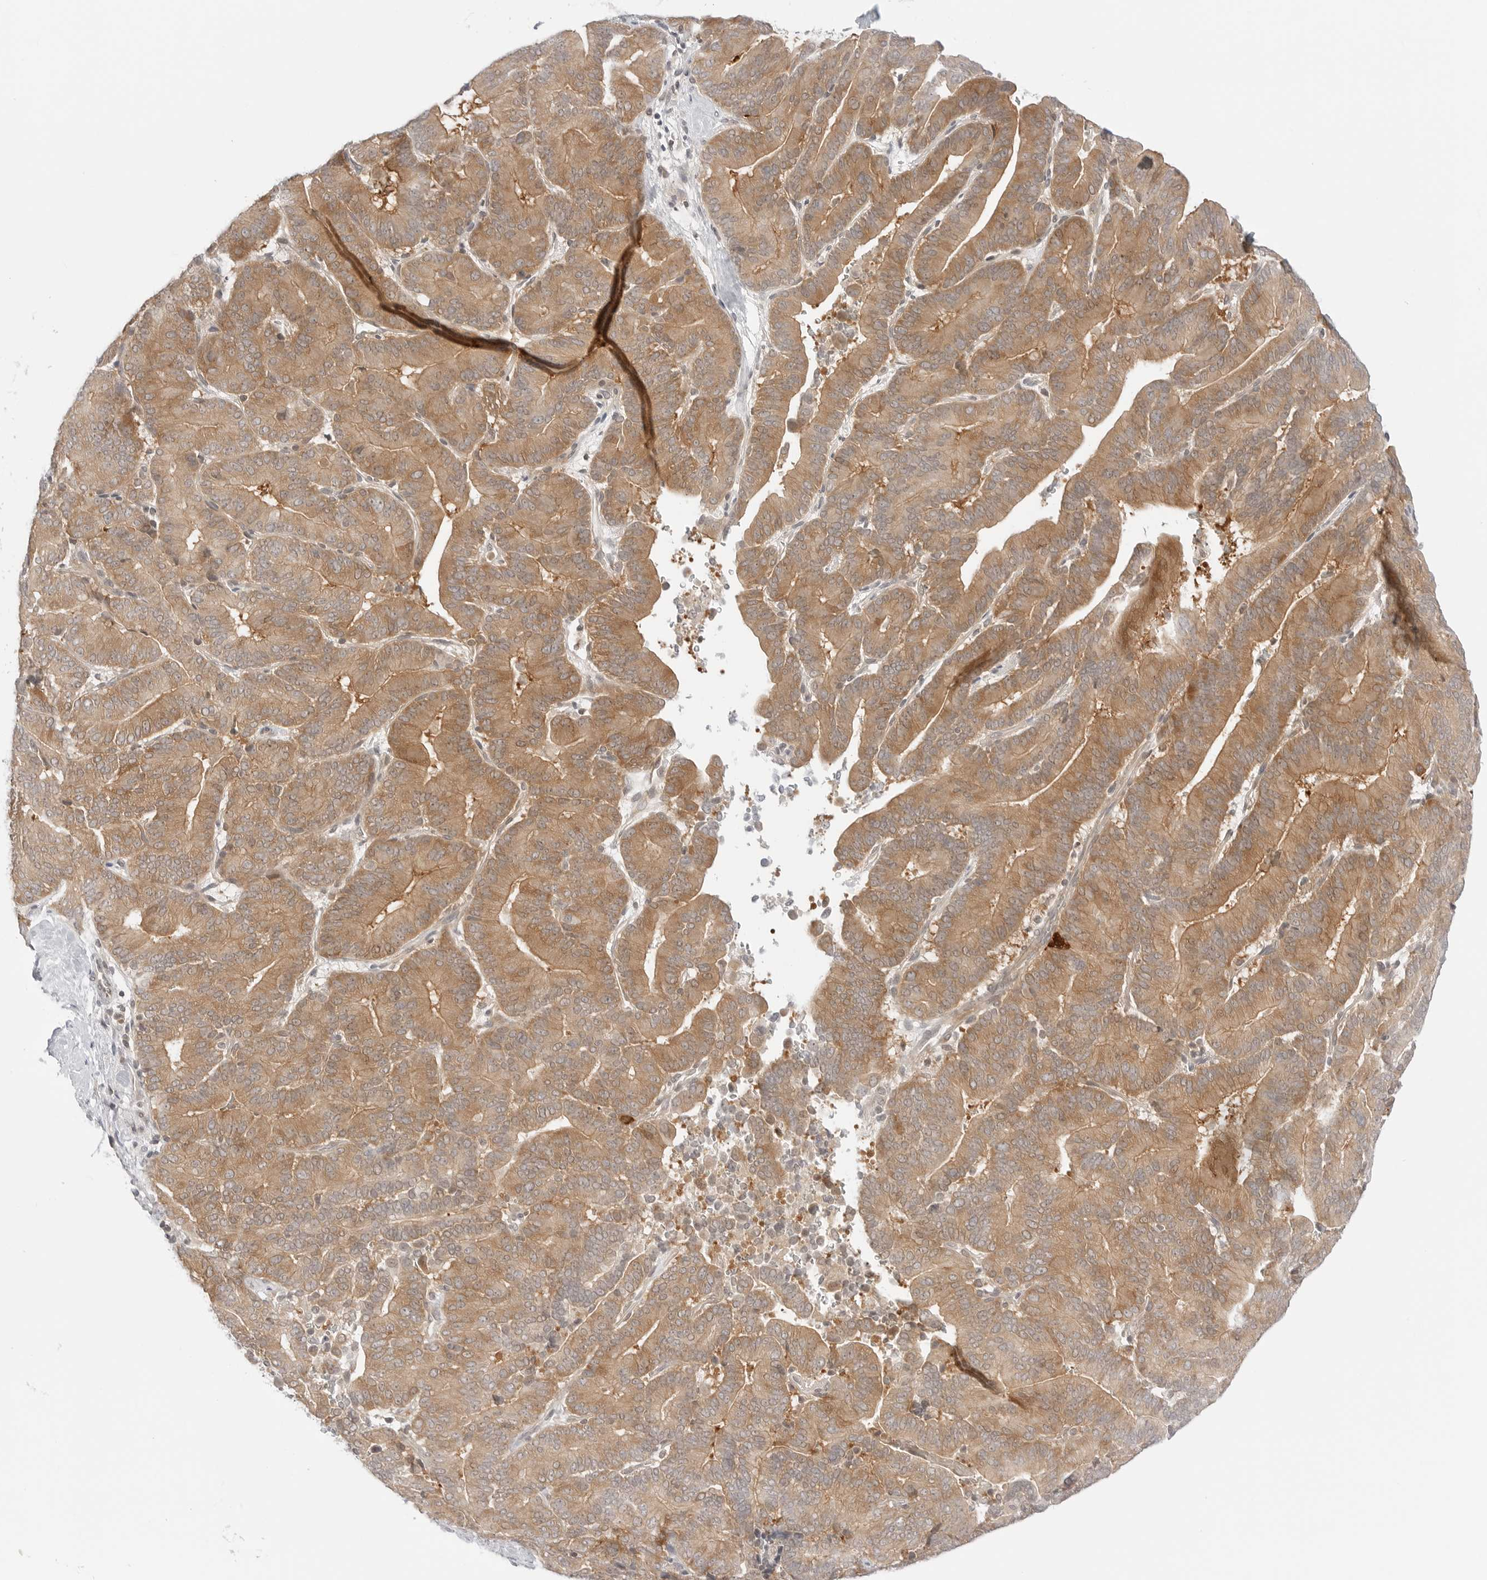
{"staining": {"intensity": "moderate", "quantity": ">75%", "location": "cytoplasmic/membranous"}, "tissue": "liver cancer", "cell_type": "Tumor cells", "image_type": "cancer", "snomed": [{"axis": "morphology", "description": "Cholangiocarcinoma"}, {"axis": "topography", "description": "Liver"}], "caption": "A brown stain labels moderate cytoplasmic/membranous positivity of a protein in human liver cholangiocarcinoma tumor cells. The protein is stained brown, and the nuclei are stained in blue (DAB (3,3'-diaminobenzidine) IHC with brightfield microscopy, high magnification).", "gene": "NUDC", "patient": {"sex": "female", "age": 75}}